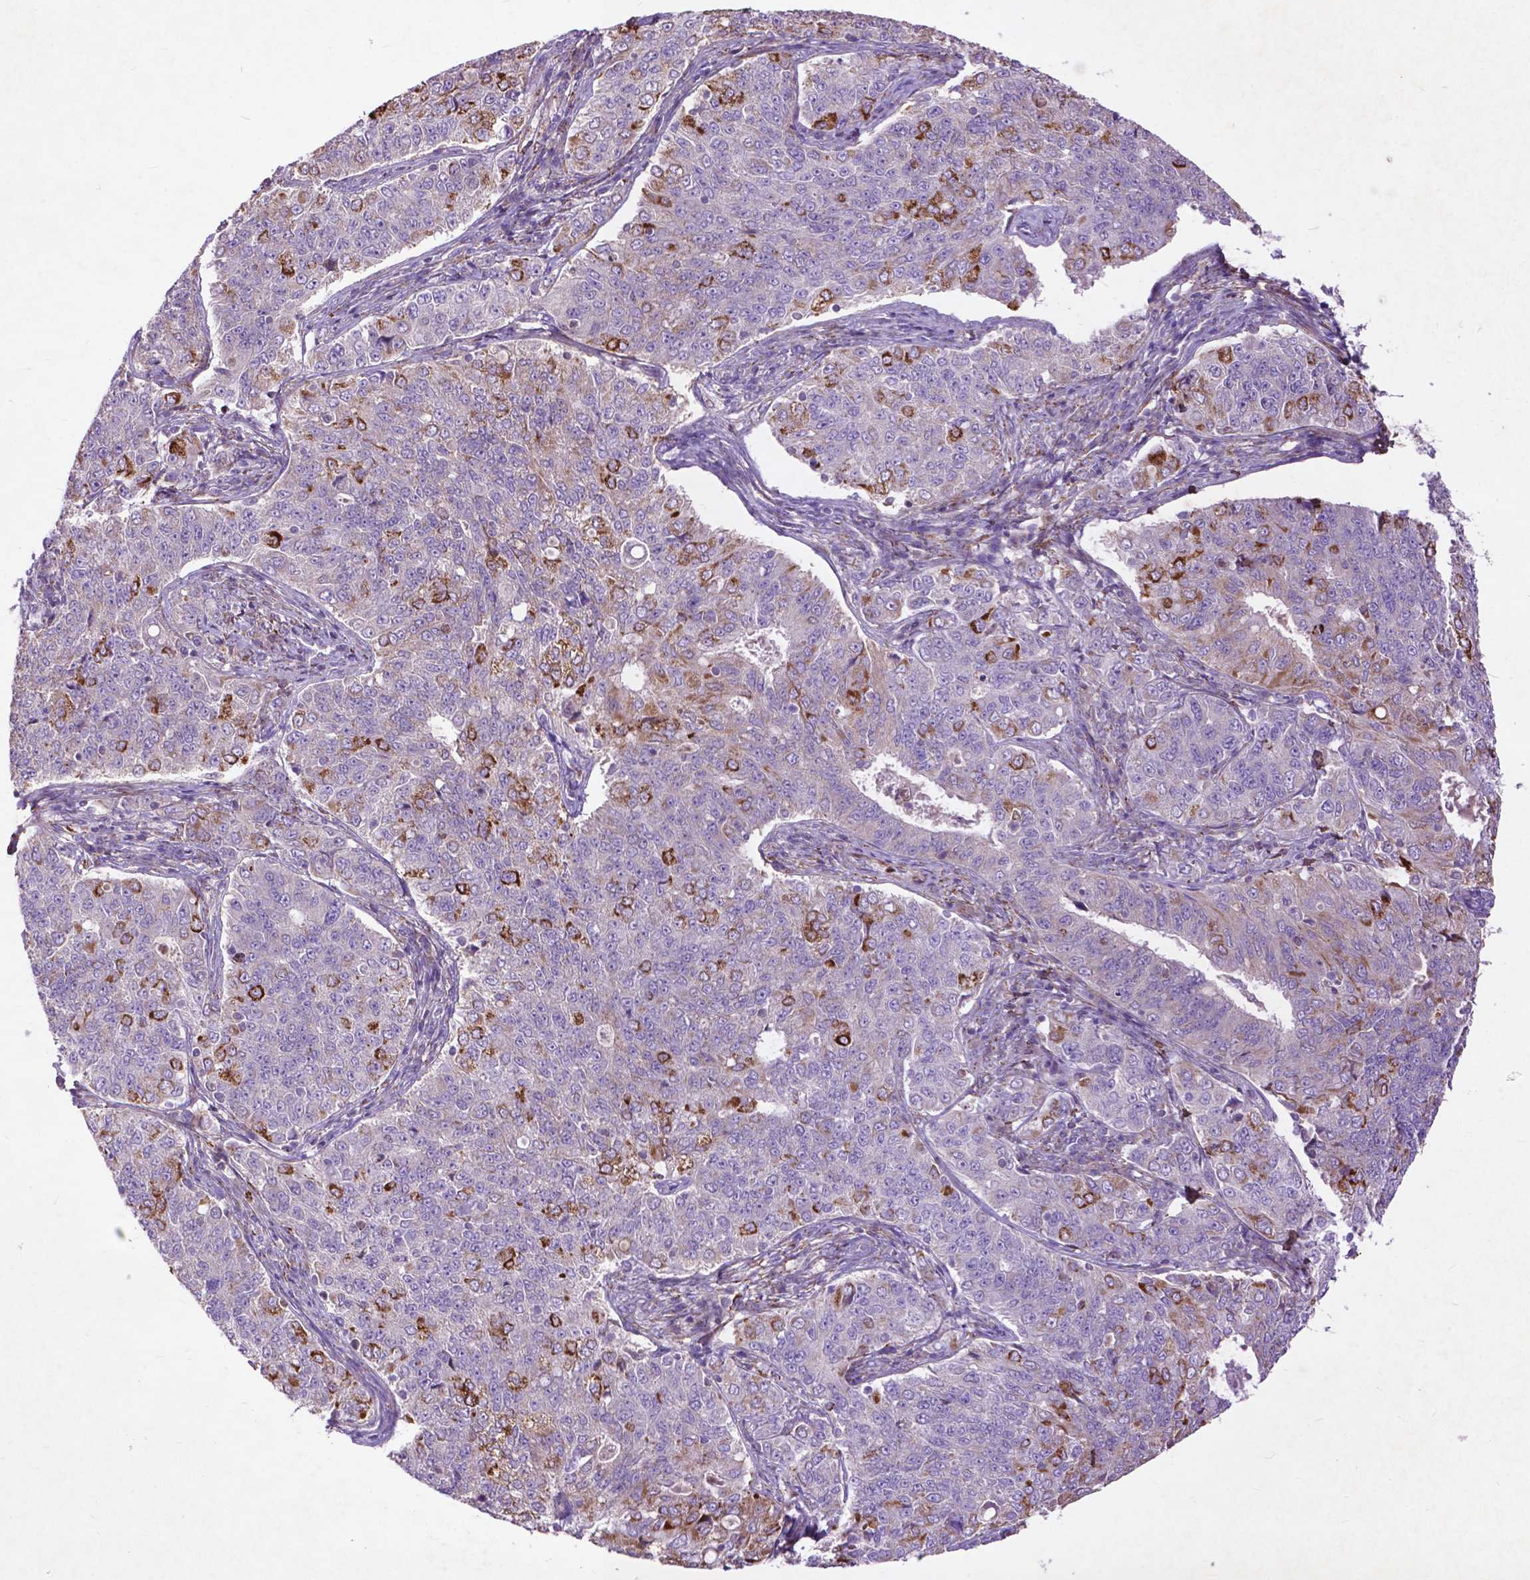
{"staining": {"intensity": "strong", "quantity": "<25%", "location": "cytoplasmic/membranous"}, "tissue": "endometrial cancer", "cell_type": "Tumor cells", "image_type": "cancer", "snomed": [{"axis": "morphology", "description": "Adenocarcinoma, NOS"}, {"axis": "topography", "description": "Endometrium"}], "caption": "Brown immunohistochemical staining in human adenocarcinoma (endometrial) shows strong cytoplasmic/membranous positivity in about <25% of tumor cells.", "gene": "THEGL", "patient": {"sex": "female", "age": 43}}